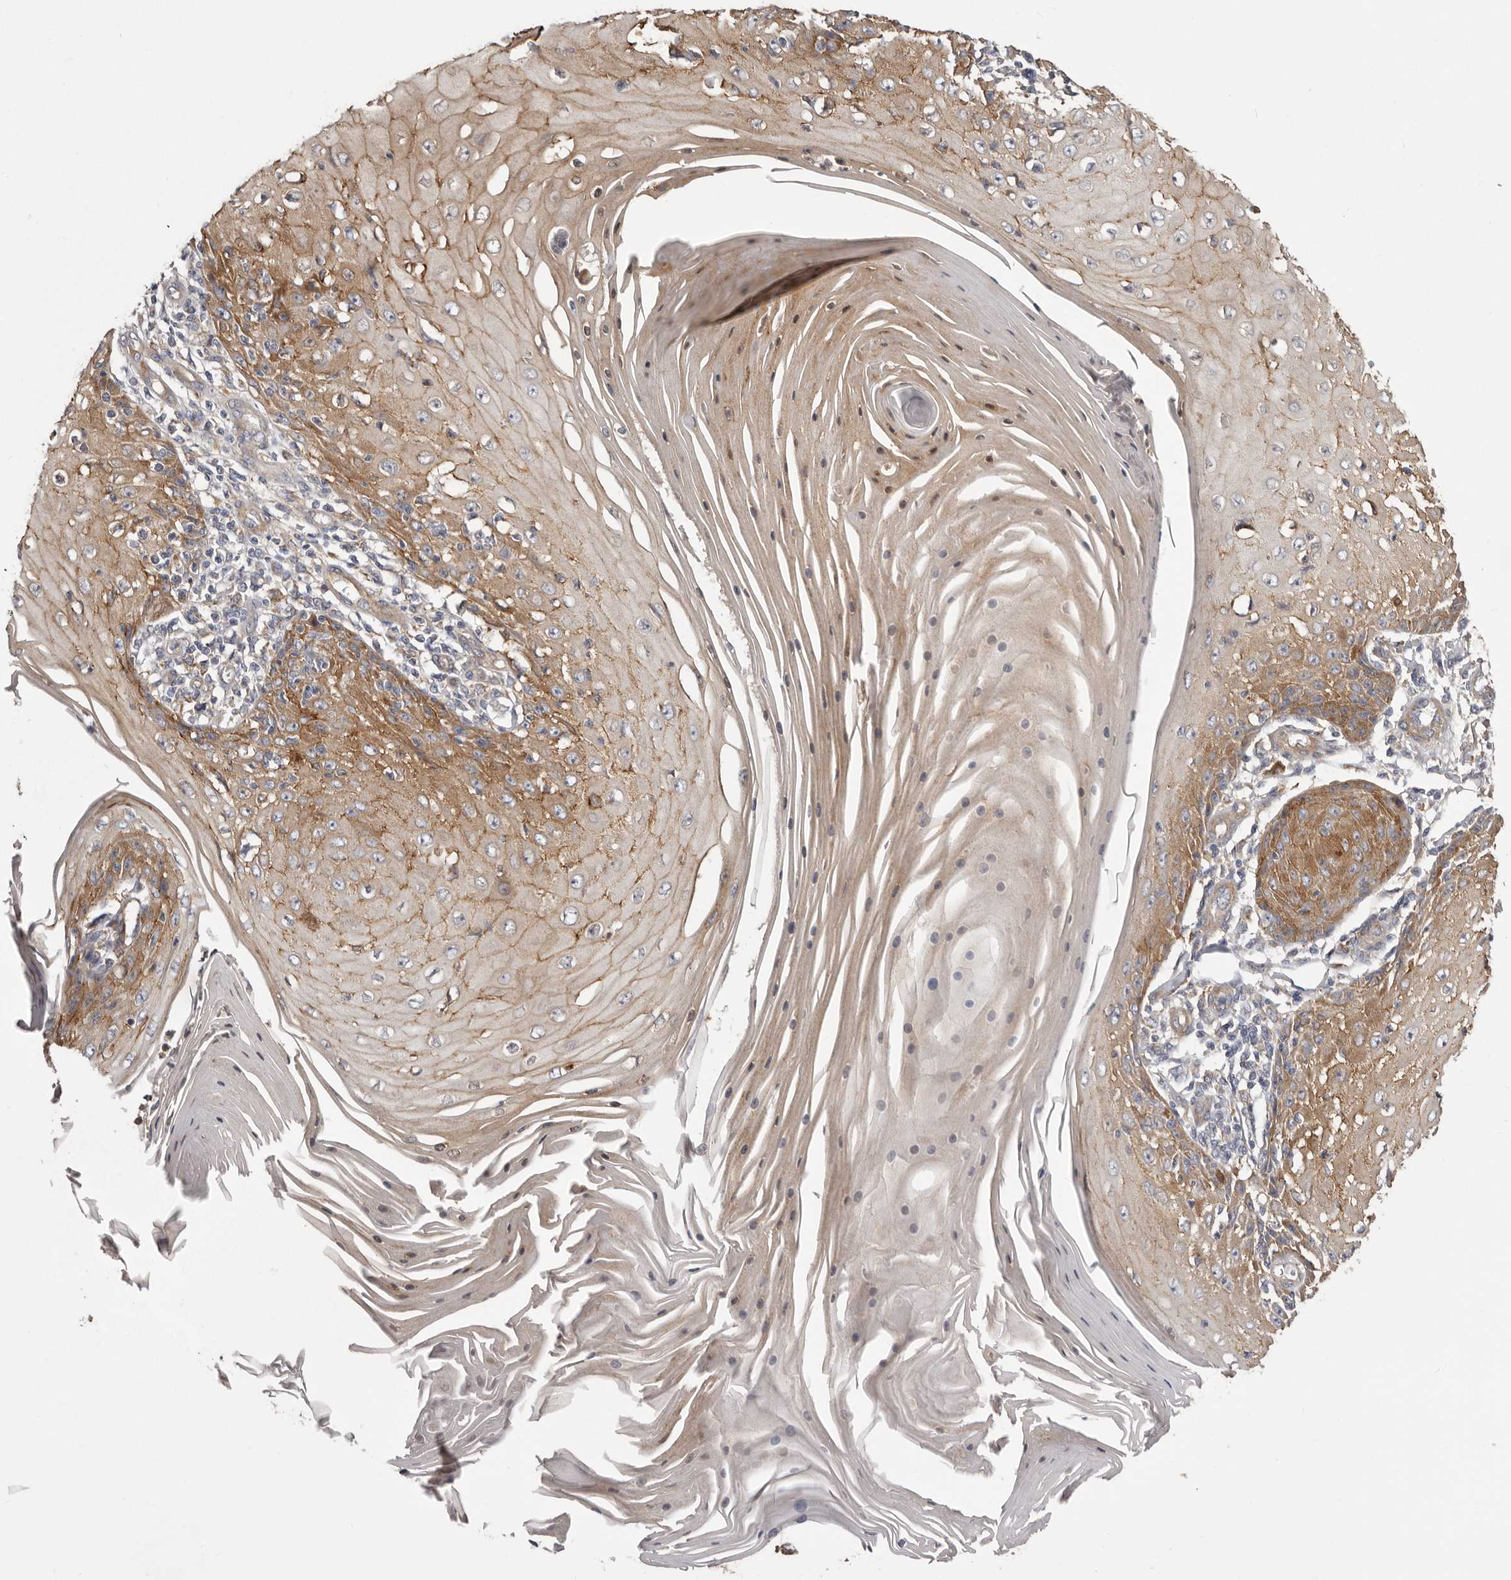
{"staining": {"intensity": "moderate", "quantity": ">75%", "location": "cytoplasmic/membranous"}, "tissue": "skin cancer", "cell_type": "Tumor cells", "image_type": "cancer", "snomed": [{"axis": "morphology", "description": "Squamous cell carcinoma, NOS"}, {"axis": "topography", "description": "Skin"}], "caption": "A brown stain highlights moderate cytoplasmic/membranous staining of a protein in squamous cell carcinoma (skin) tumor cells. (IHC, brightfield microscopy, high magnification).", "gene": "ENAH", "patient": {"sex": "female", "age": 73}}